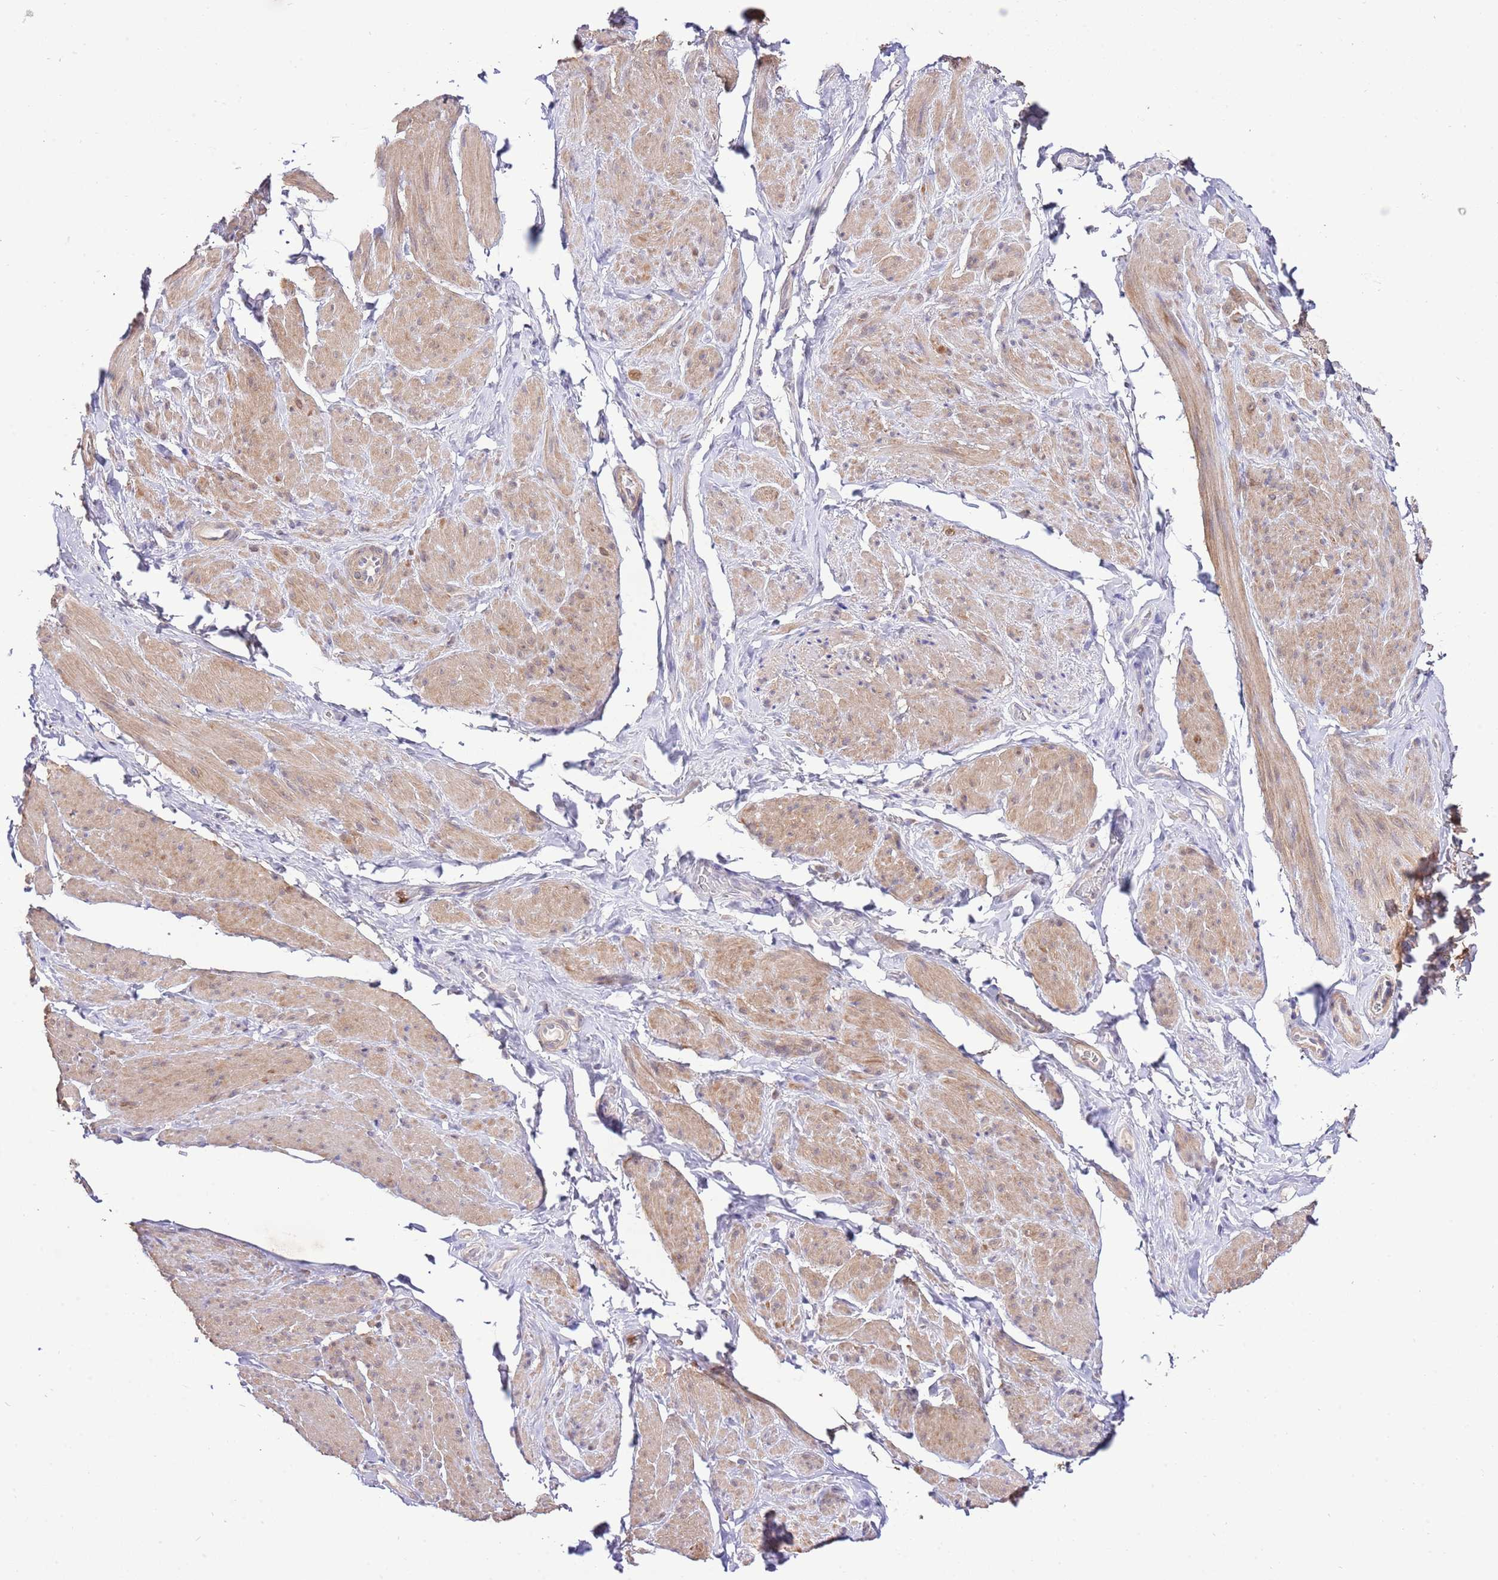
{"staining": {"intensity": "moderate", "quantity": "<25%", "location": "cytoplasmic/membranous"}, "tissue": "smooth muscle", "cell_type": "Smooth muscle cells", "image_type": "normal", "snomed": [{"axis": "morphology", "description": "Normal tissue, NOS"}, {"axis": "topography", "description": "Smooth muscle"}, {"axis": "topography", "description": "Peripheral nerve tissue"}], "caption": "Protein analysis of unremarkable smooth muscle reveals moderate cytoplasmic/membranous staining in about <25% of smooth muscle cells. The protein of interest is stained brown, and the nuclei are stained in blue (DAB IHC with brightfield microscopy, high magnification).", "gene": "EFHD1", "patient": {"sex": "male", "age": 69}}